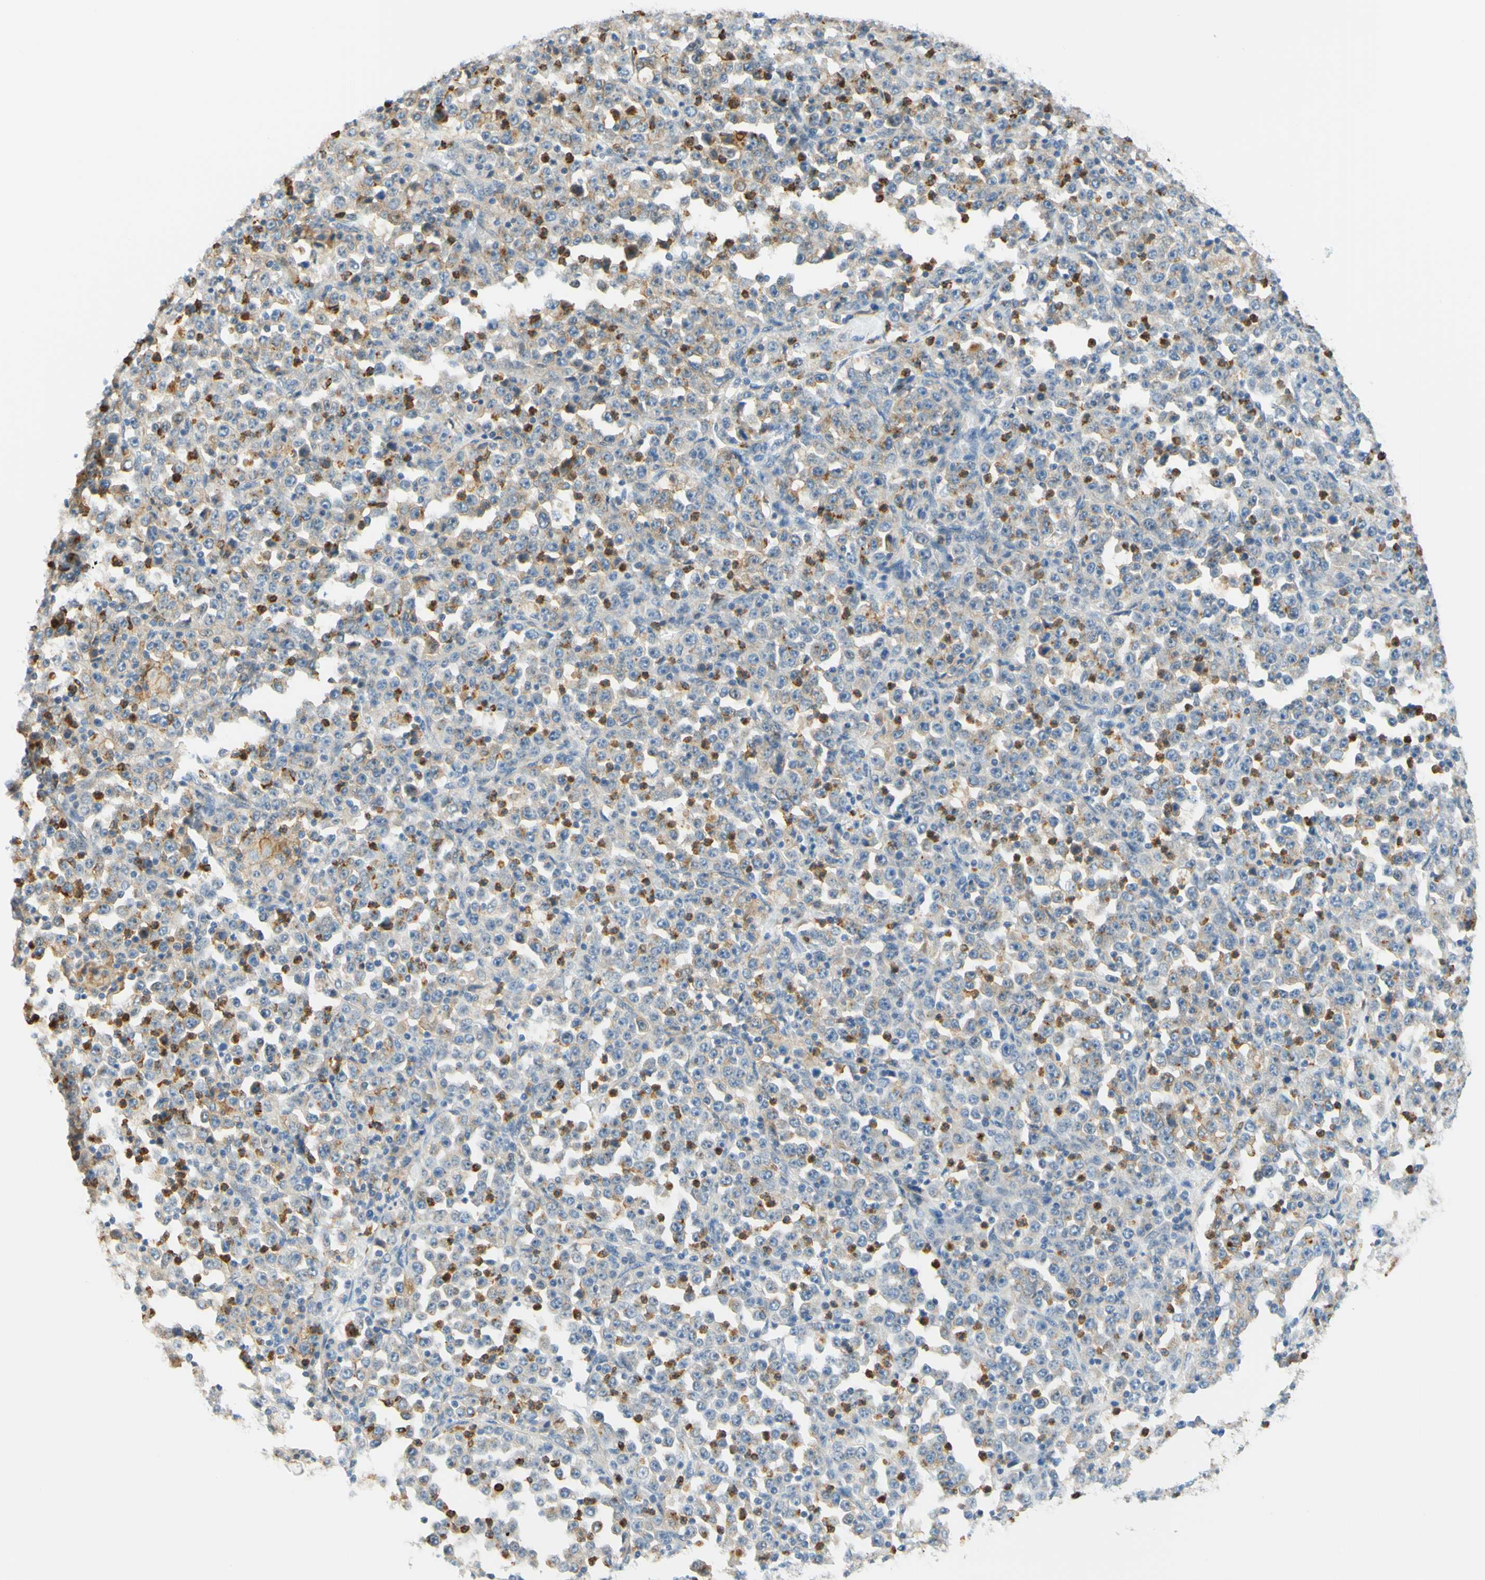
{"staining": {"intensity": "weak", "quantity": "25%-75%", "location": "cytoplasmic/membranous"}, "tissue": "stomach cancer", "cell_type": "Tumor cells", "image_type": "cancer", "snomed": [{"axis": "morphology", "description": "Normal tissue, NOS"}, {"axis": "morphology", "description": "Adenocarcinoma, NOS"}, {"axis": "topography", "description": "Stomach, upper"}, {"axis": "topography", "description": "Stomach"}], "caption": "Protein expression analysis of human adenocarcinoma (stomach) reveals weak cytoplasmic/membranous positivity in approximately 25%-75% of tumor cells. The protein of interest is stained brown, and the nuclei are stained in blue (DAB (3,3'-diaminobenzidine) IHC with brightfield microscopy, high magnification).", "gene": "TREM2", "patient": {"sex": "male", "age": 59}}